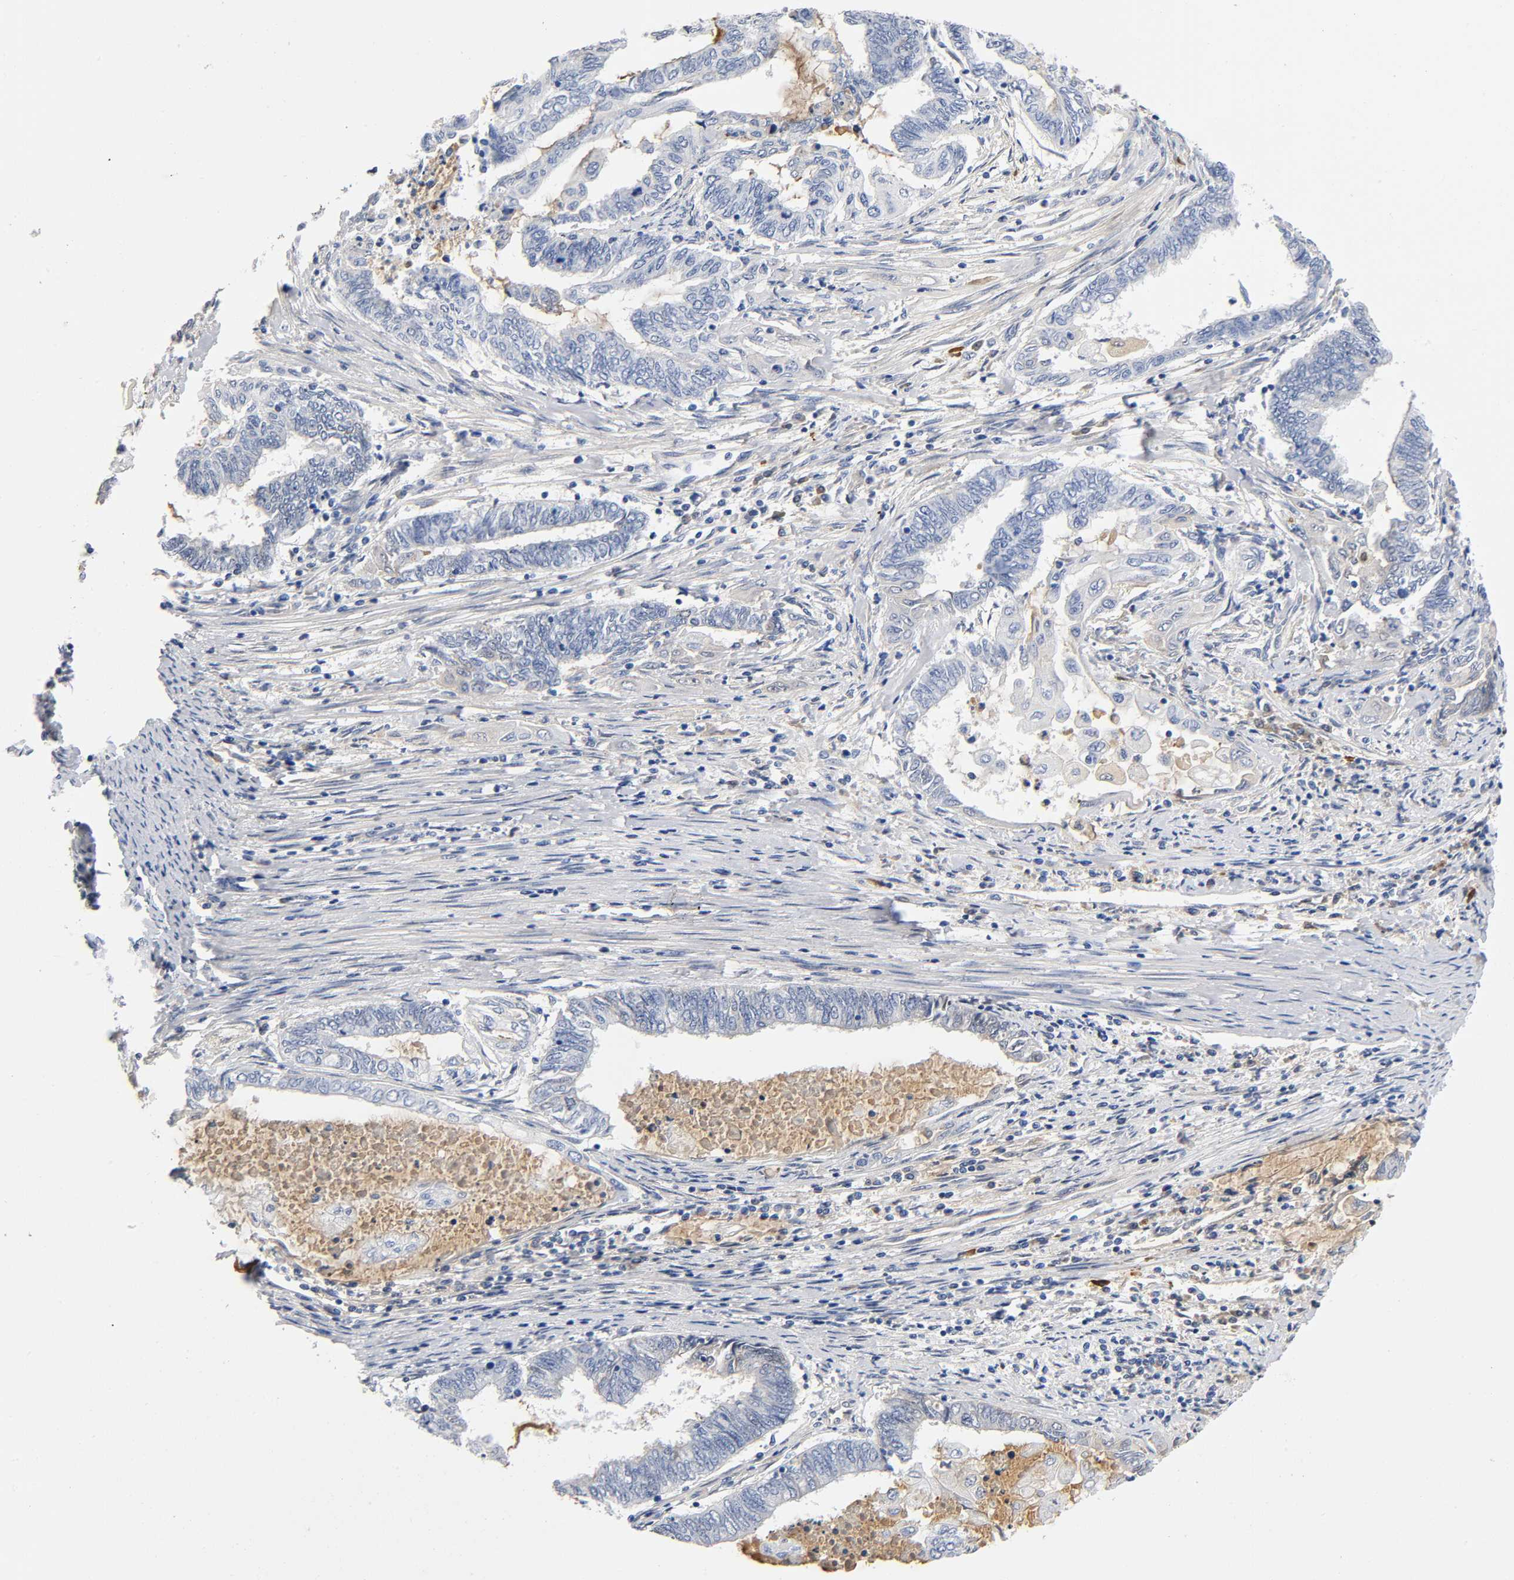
{"staining": {"intensity": "weak", "quantity": "<25%", "location": "cytoplasmic/membranous"}, "tissue": "endometrial cancer", "cell_type": "Tumor cells", "image_type": "cancer", "snomed": [{"axis": "morphology", "description": "Adenocarcinoma, NOS"}, {"axis": "topography", "description": "Uterus"}, {"axis": "topography", "description": "Endometrium"}], "caption": "A high-resolution histopathology image shows immunohistochemistry (IHC) staining of endometrial adenocarcinoma, which demonstrates no significant expression in tumor cells. The staining is performed using DAB brown chromogen with nuclei counter-stained in using hematoxylin.", "gene": "TNC", "patient": {"sex": "female", "age": 70}}